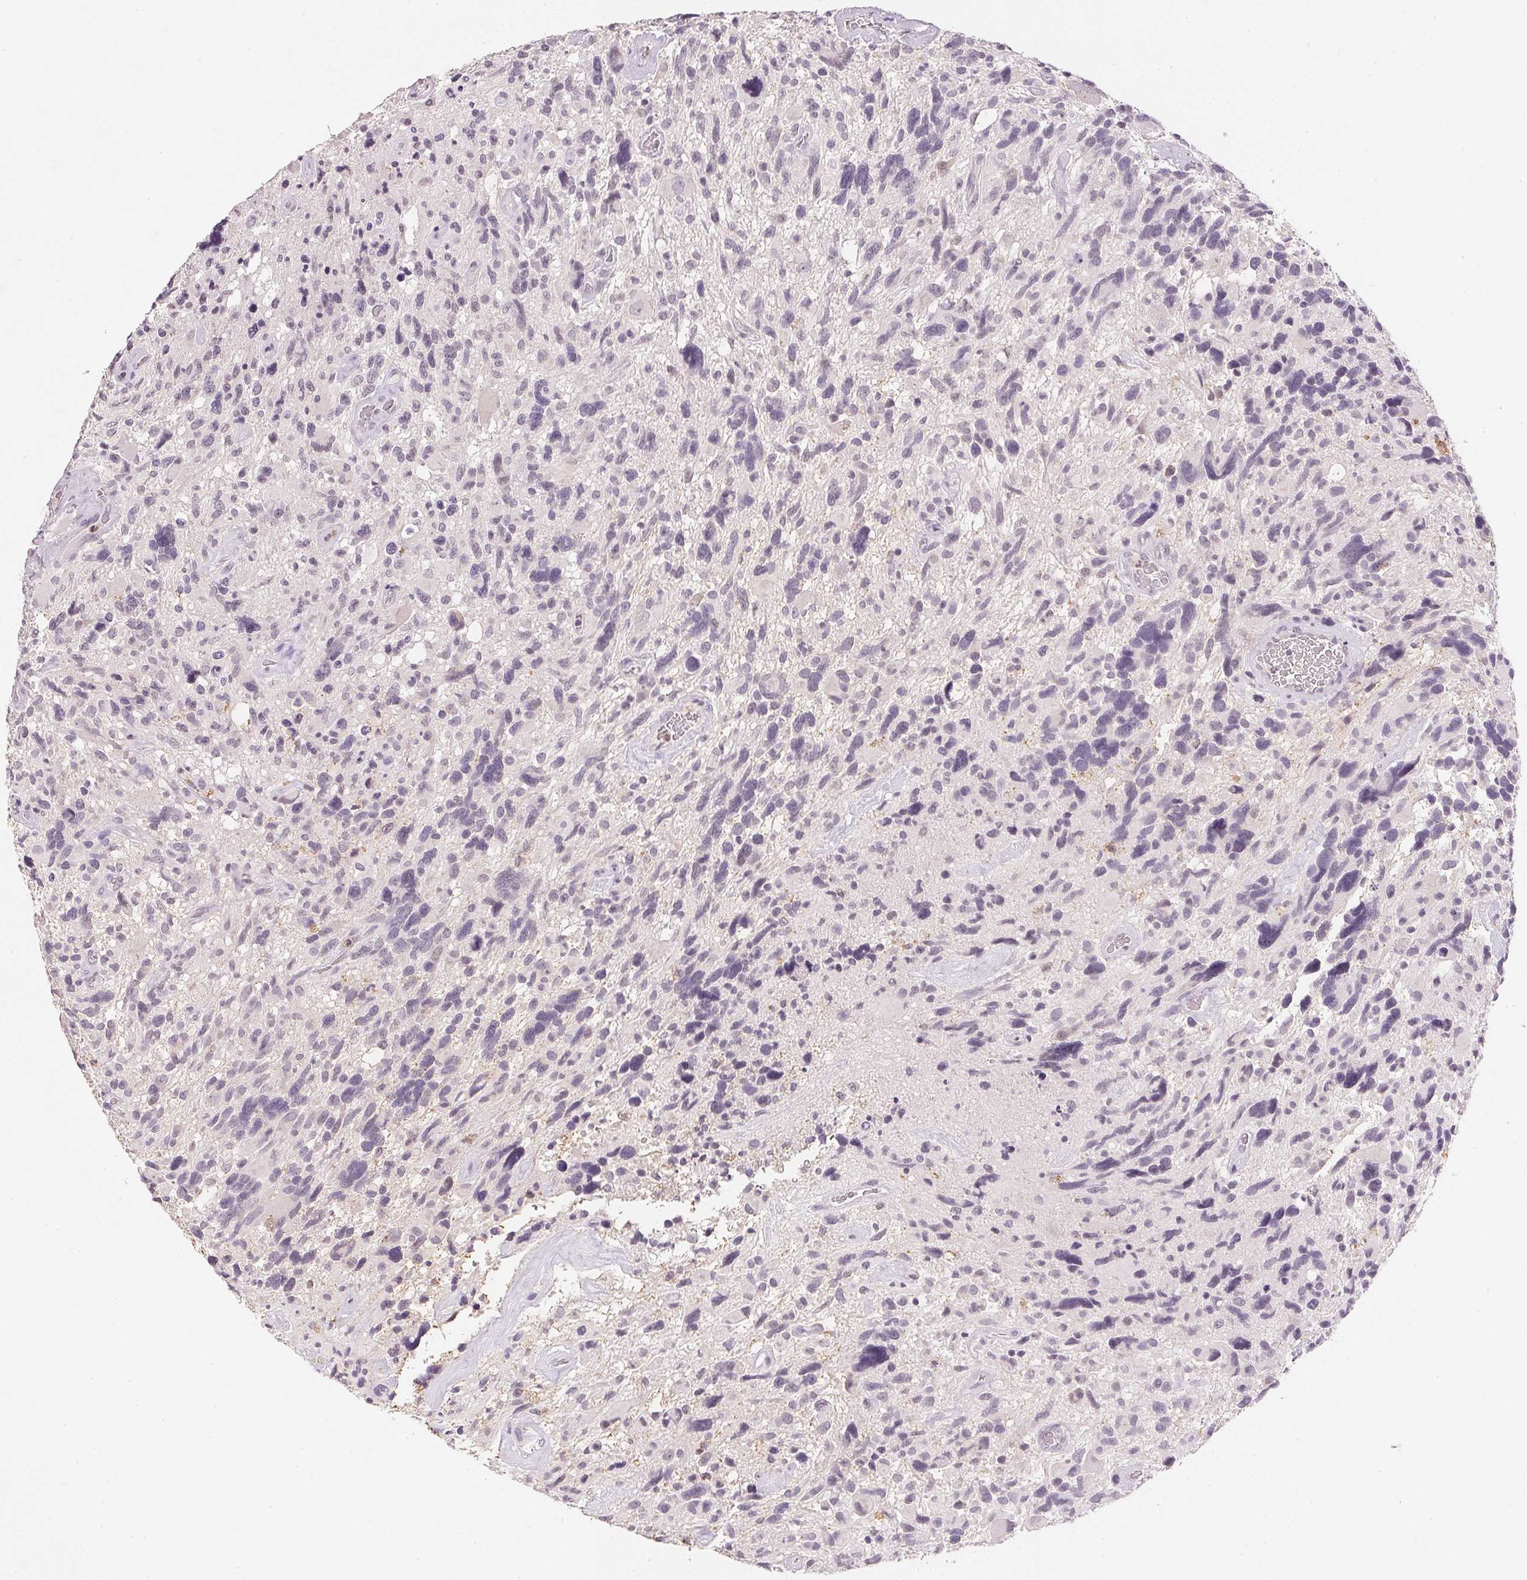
{"staining": {"intensity": "negative", "quantity": "none", "location": "none"}, "tissue": "glioma", "cell_type": "Tumor cells", "image_type": "cancer", "snomed": [{"axis": "morphology", "description": "Glioma, malignant, High grade"}, {"axis": "topography", "description": "Brain"}], "caption": "Immunohistochemistry (IHC) photomicrograph of high-grade glioma (malignant) stained for a protein (brown), which displays no staining in tumor cells.", "gene": "SMTN", "patient": {"sex": "male", "age": 49}}